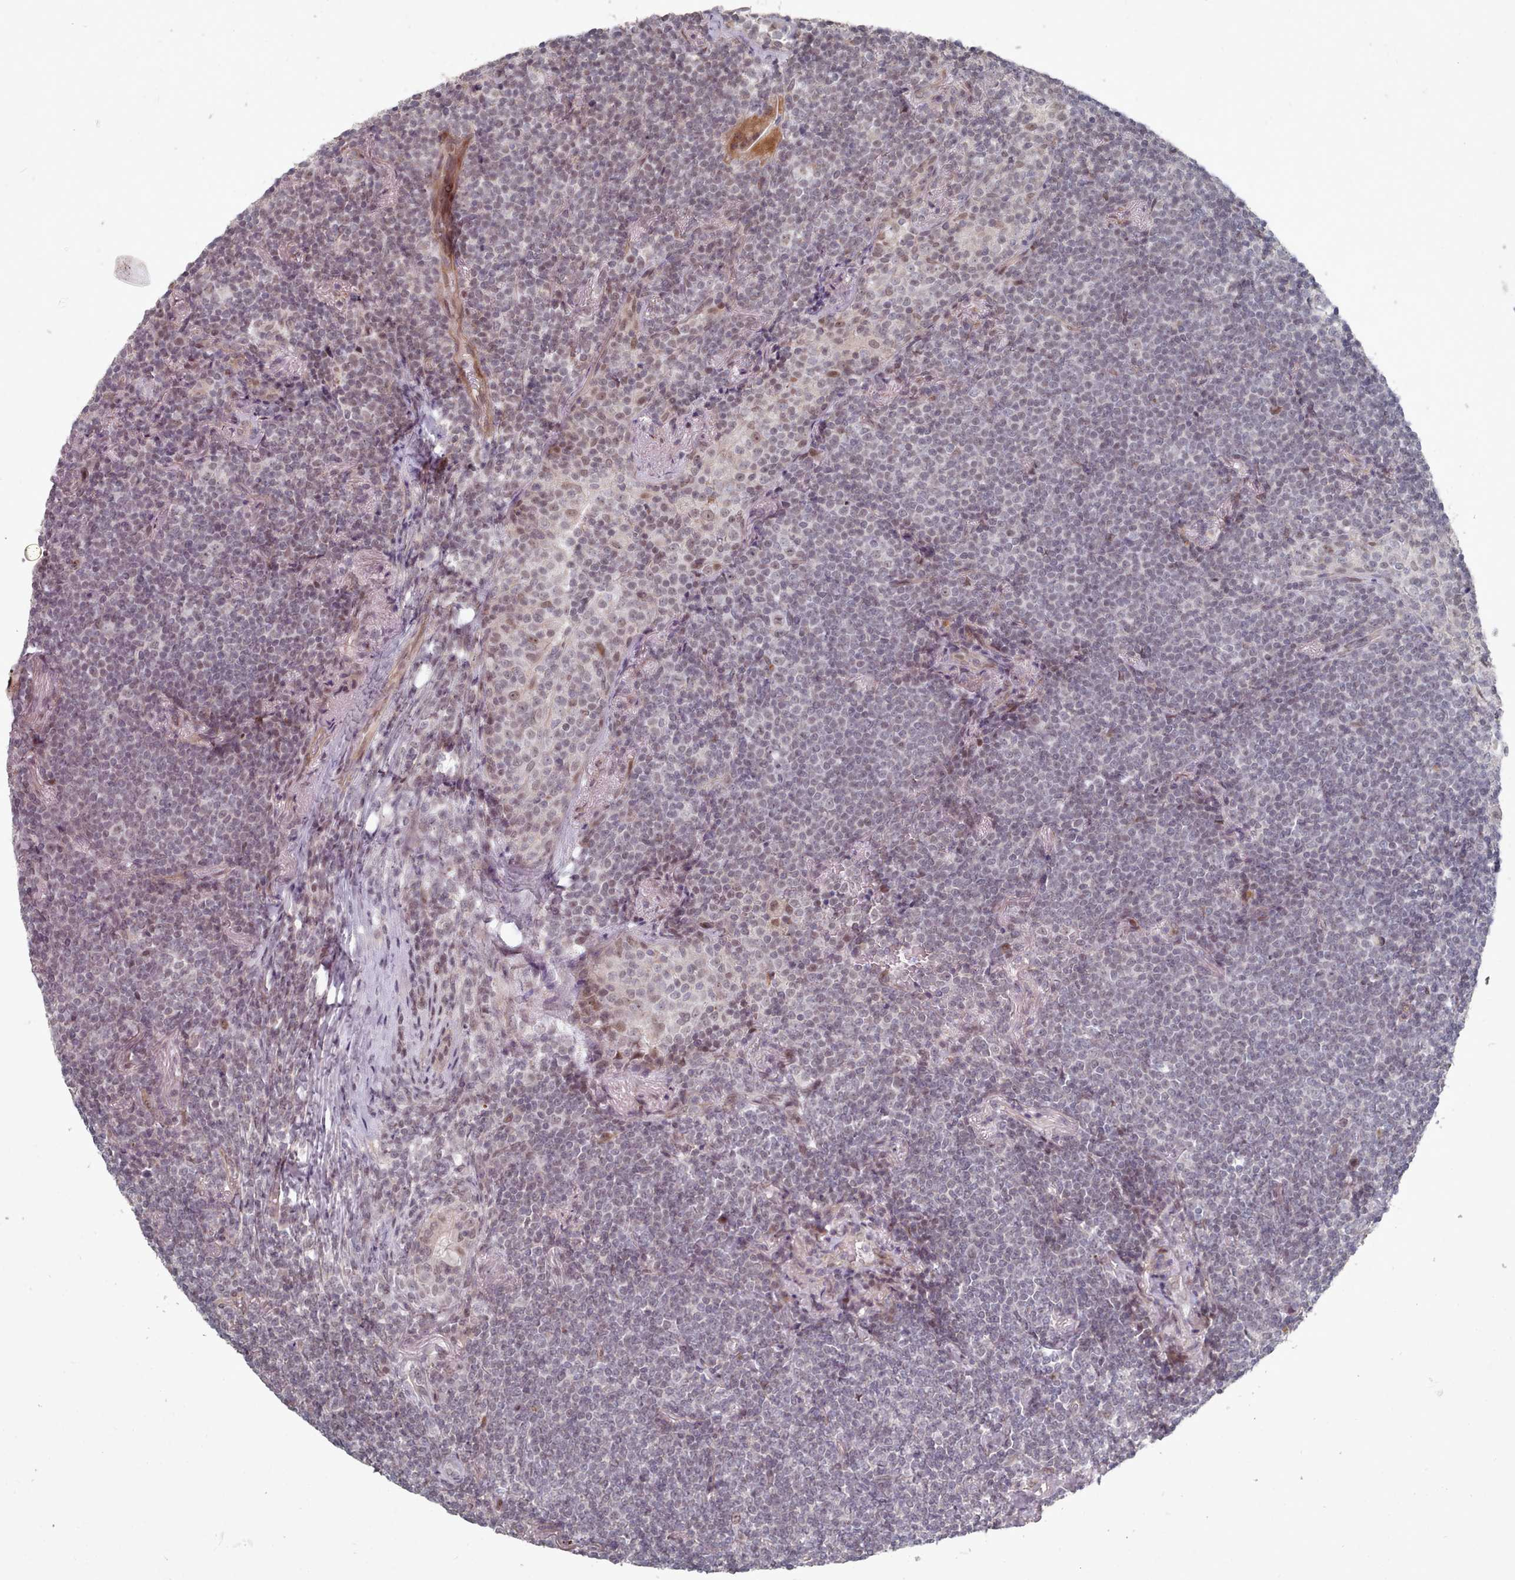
{"staining": {"intensity": "negative", "quantity": "none", "location": "none"}, "tissue": "lymphoma", "cell_type": "Tumor cells", "image_type": "cancer", "snomed": [{"axis": "morphology", "description": "Malignant lymphoma, non-Hodgkin's type, Low grade"}, {"axis": "topography", "description": "Lung"}], "caption": "IHC photomicrograph of human lymphoma stained for a protein (brown), which demonstrates no expression in tumor cells.", "gene": "CPSF4", "patient": {"sex": "female", "age": 71}}